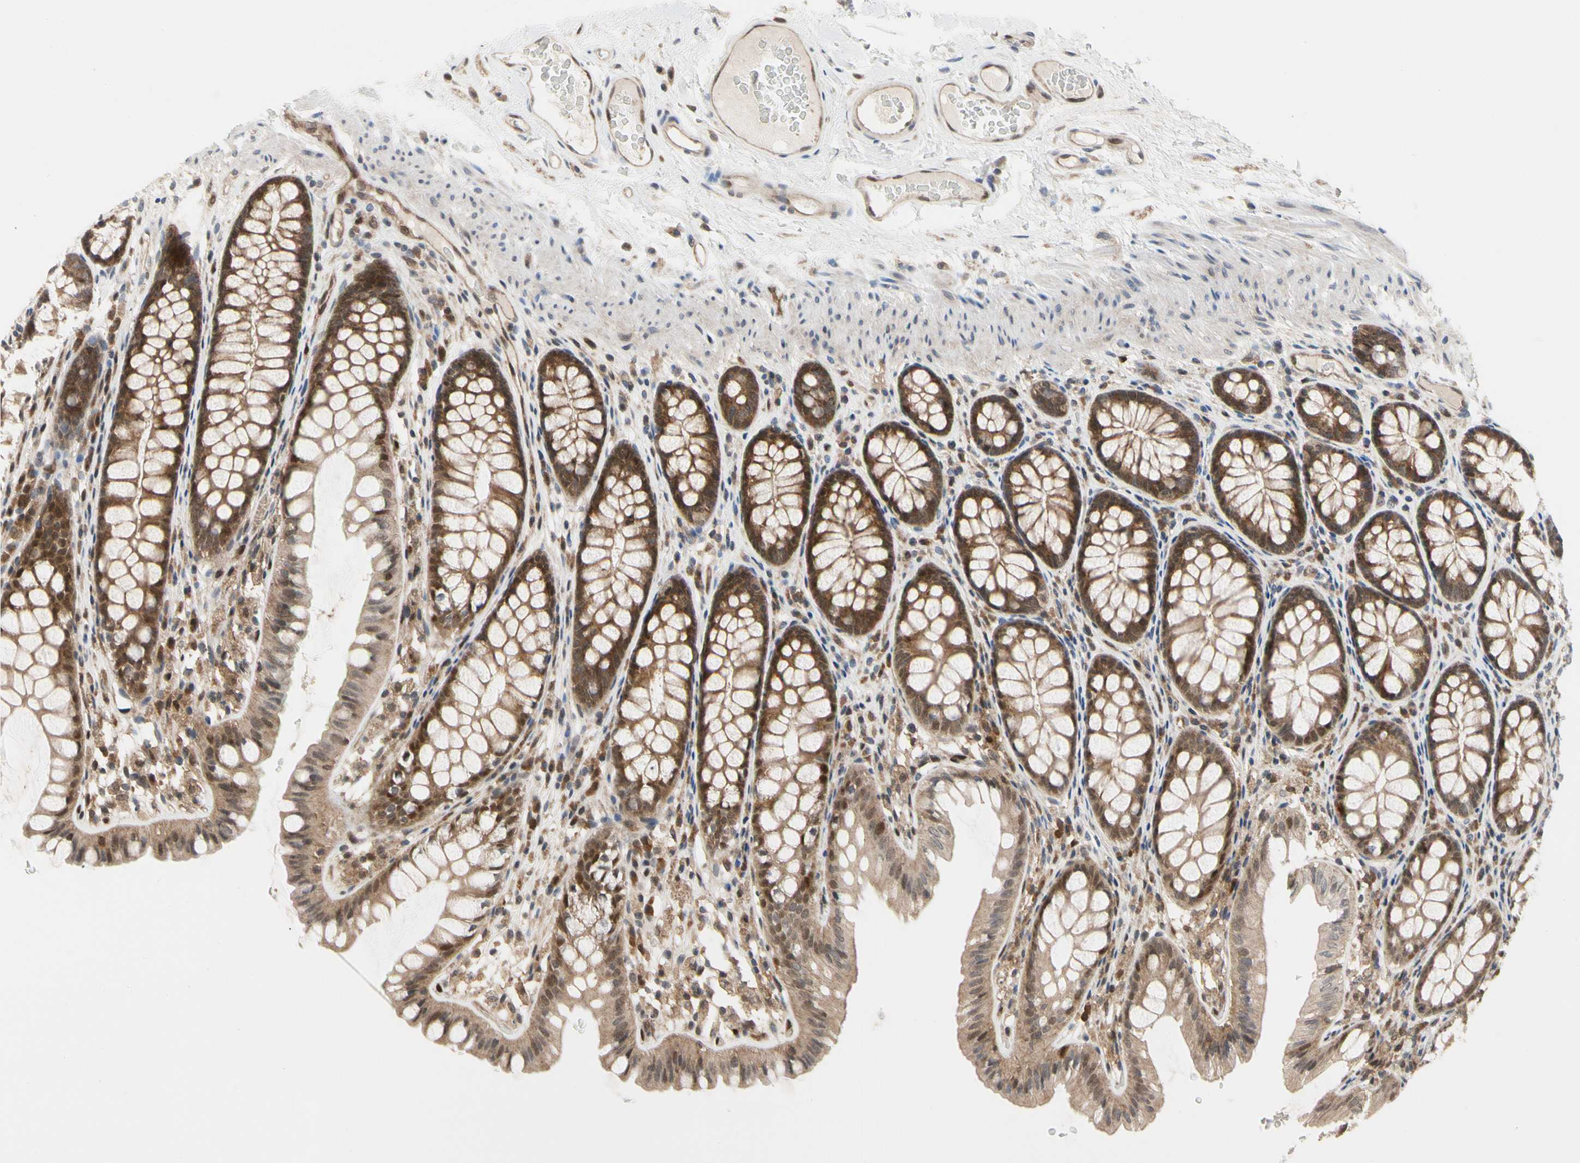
{"staining": {"intensity": "moderate", "quantity": ">75%", "location": "cytoplasmic/membranous,nuclear"}, "tissue": "colon", "cell_type": "Endothelial cells", "image_type": "normal", "snomed": [{"axis": "morphology", "description": "Normal tissue, NOS"}, {"axis": "topography", "description": "Colon"}], "caption": "High-power microscopy captured an IHC photomicrograph of normal colon, revealing moderate cytoplasmic/membranous,nuclear positivity in about >75% of endothelial cells. (IHC, brightfield microscopy, high magnification).", "gene": "CDK5", "patient": {"sex": "female", "age": 55}}